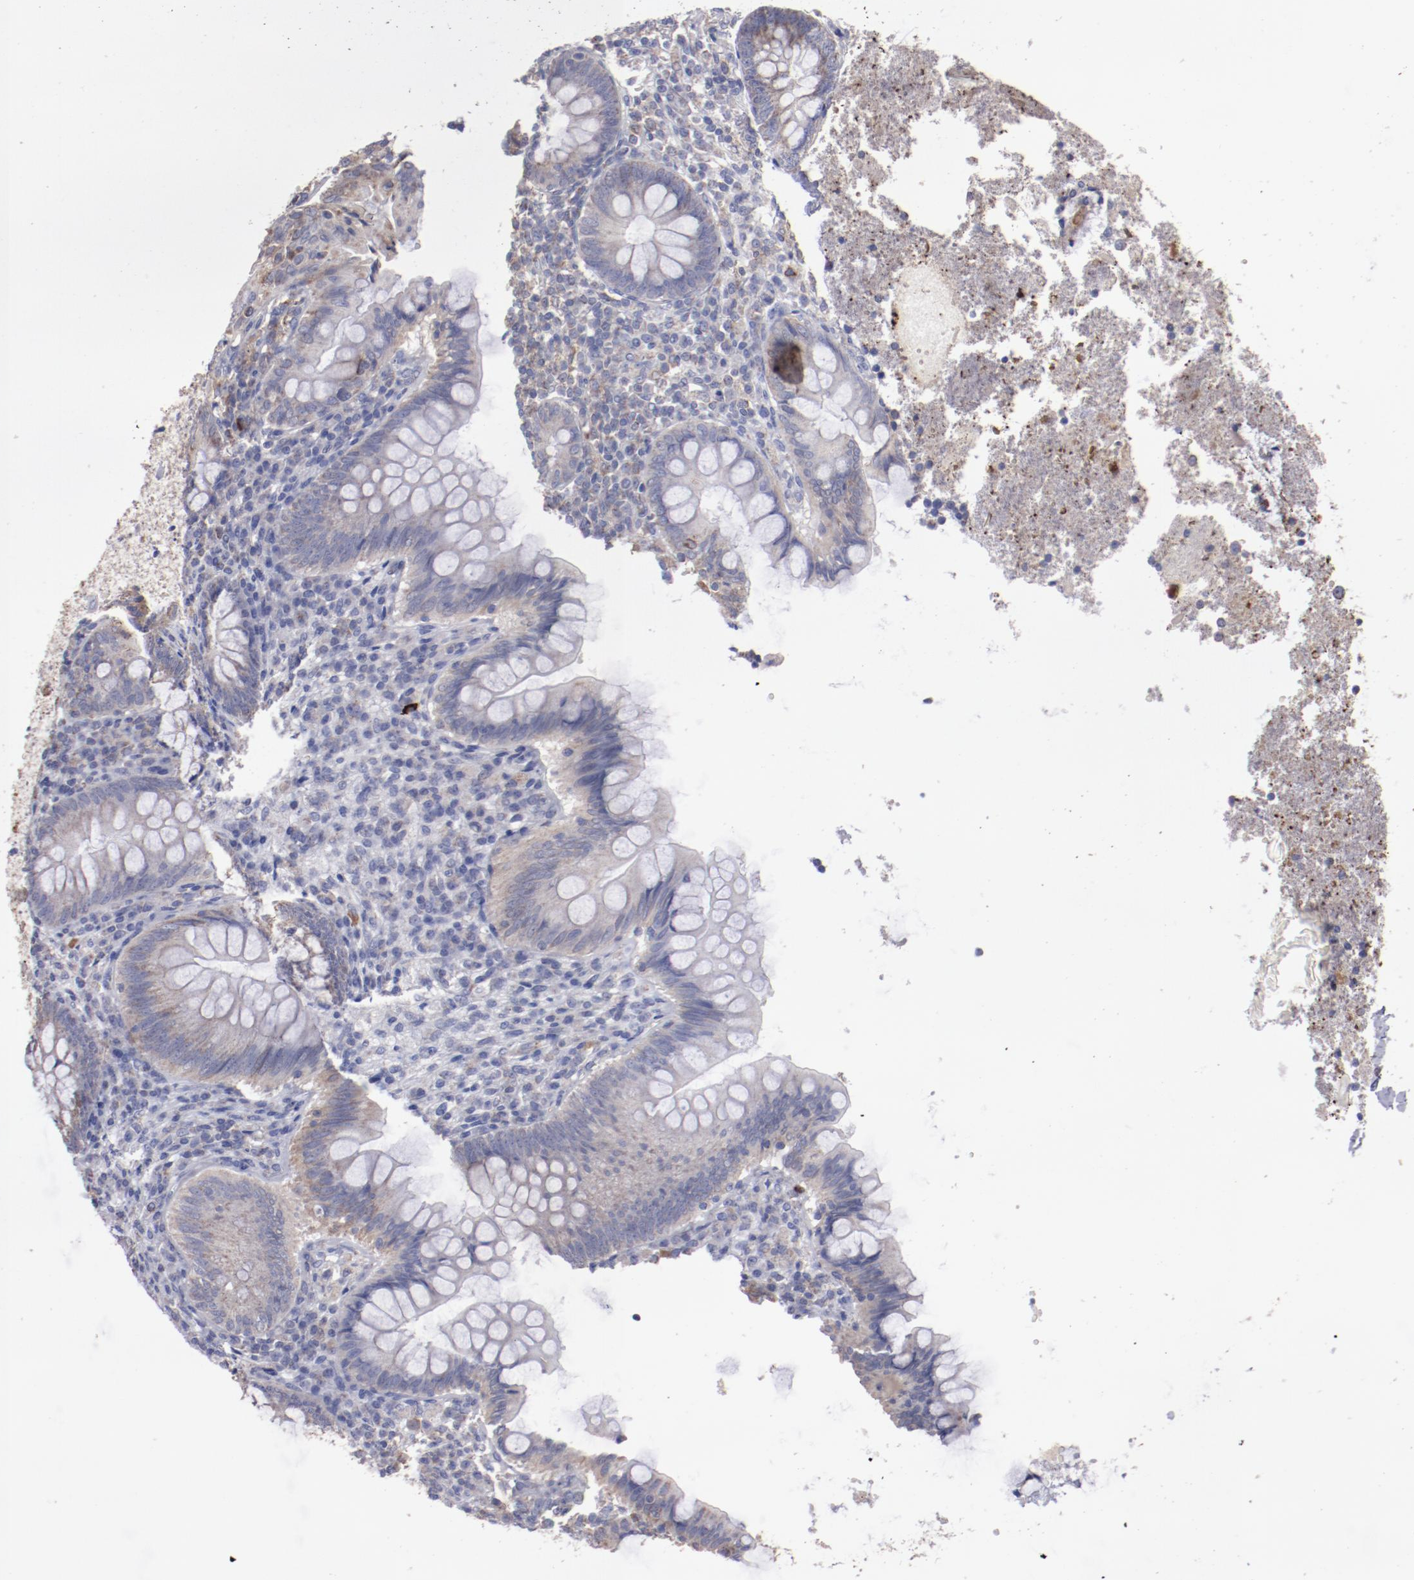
{"staining": {"intensity": "weak", "quantity": ">75%", "location": "cytoplasmic/membranous"}, "tissue": "appendix", "cell_type": "Glandular cells", "image_type": "normal", "snomed": [{"axis": "morphology", "description": "Normal tissue, NOS"}, {"axis": "topography", "description": "Appendix"}], "caption": "Protein staining by immunohistochemistry (IHC) shows weak cytoplasmic/membranous expression in about >75% of glandular cells in unremarkable appendix.", "gene": "FGR", "patient": {"sex": "female", "age": 66}}